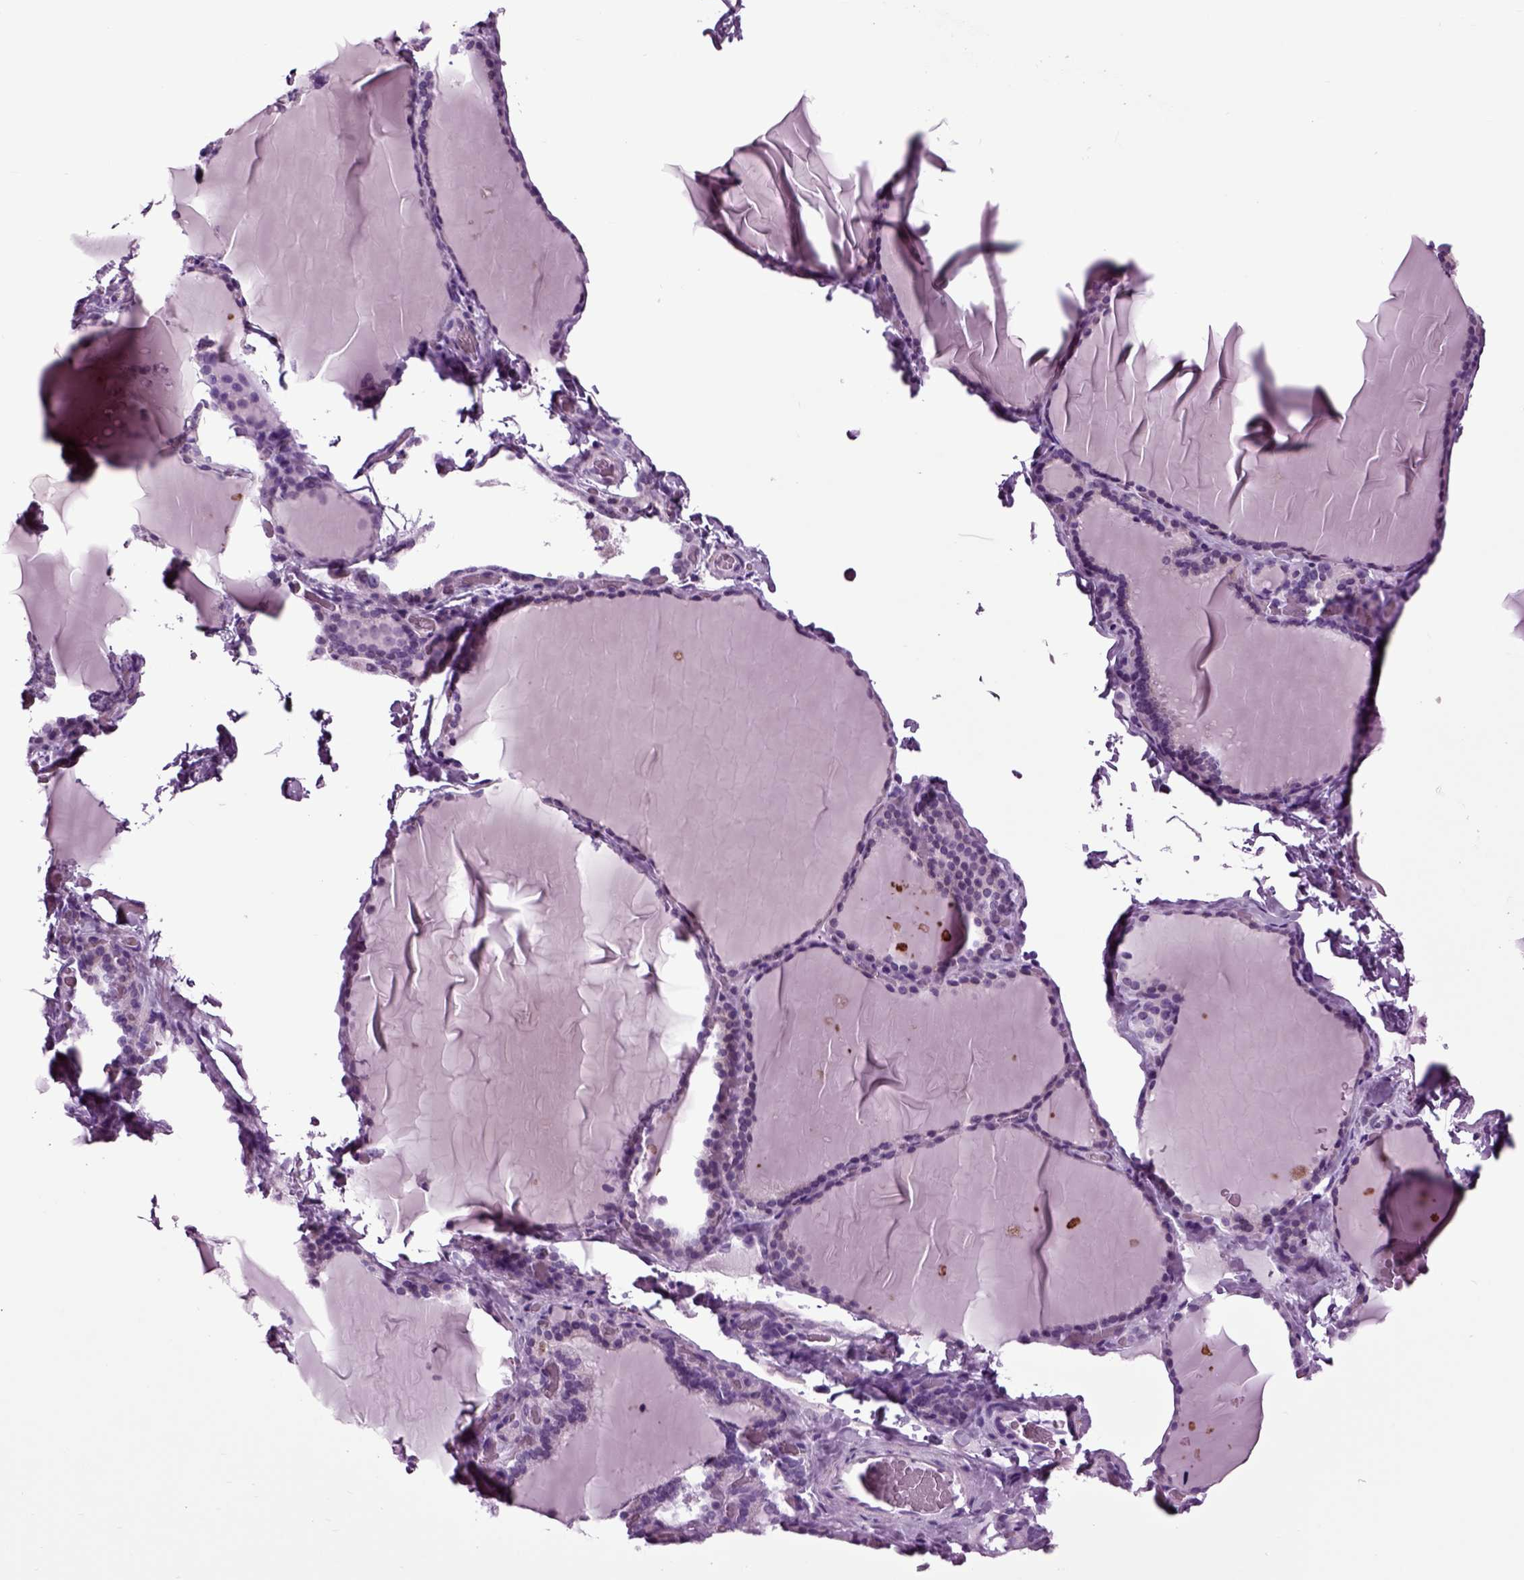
{"staining": {"intensity": "negative", "quantity": "none", "location": "none"}, "tissue": "thyroid gland", "cell_type": "Glandular cells", "image_type": "normal", "snomed": [{"axis": "morphology", "description": "Normal tissue, NOS"}, {"axis": "morphology", "description": "Hyperplasia, NOS"}, {"axis": "topography", "description": "Thyroid gland"}], "caption": "Immunohistochemistry micrograph of normal thyroid gland: human thyroid gland stained with DAB exhibits no significant protein expression in glandular cells. Nuclei are stained in blue.", "gene": "ARHGAP11A", "patient": {"sex": "female", "age": 27}}